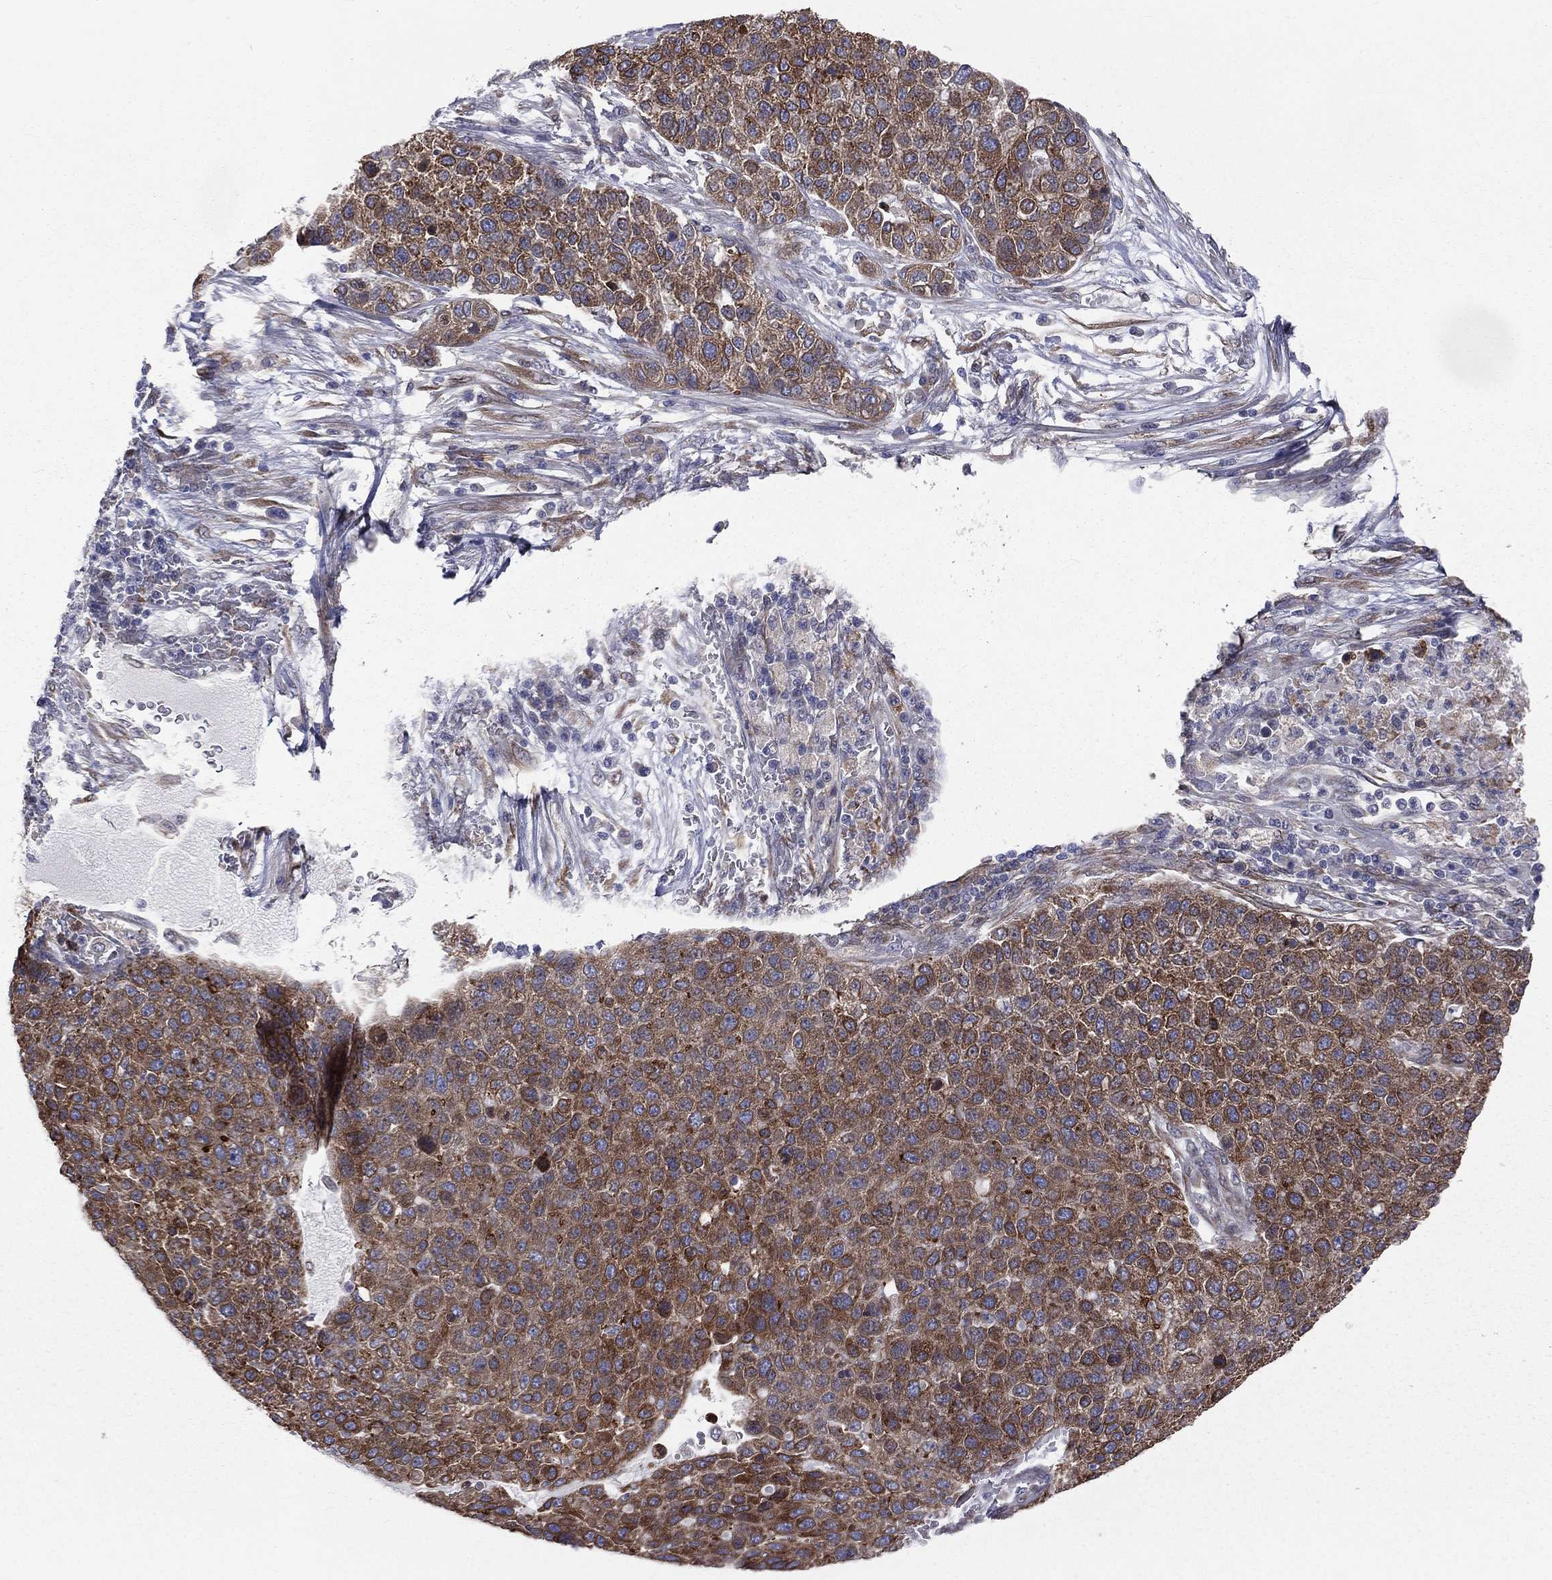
{"staining": {"intensity": "moderate", "quantity": ">75%", "location": "cytoplasmic/membranous"}, "tissue": "pancreatic cancer", "cell_type": "Tumor cells", "image_type": "cancer", "snomed": [{"axis": "morphology", "description": "Adenocarcinoma, NOS"}, {"axis": "topography", "description": "Pancreas"}], "caption": "Human pancreatic cancer (adenocarcinoma) stained for a protein (brown) reveals moderate cytoplasmic/membranous positive staining in approximately >75% of tumor cells.", "gene": "PGRMC1", "patient": {"sex": "female", "age": 61}}